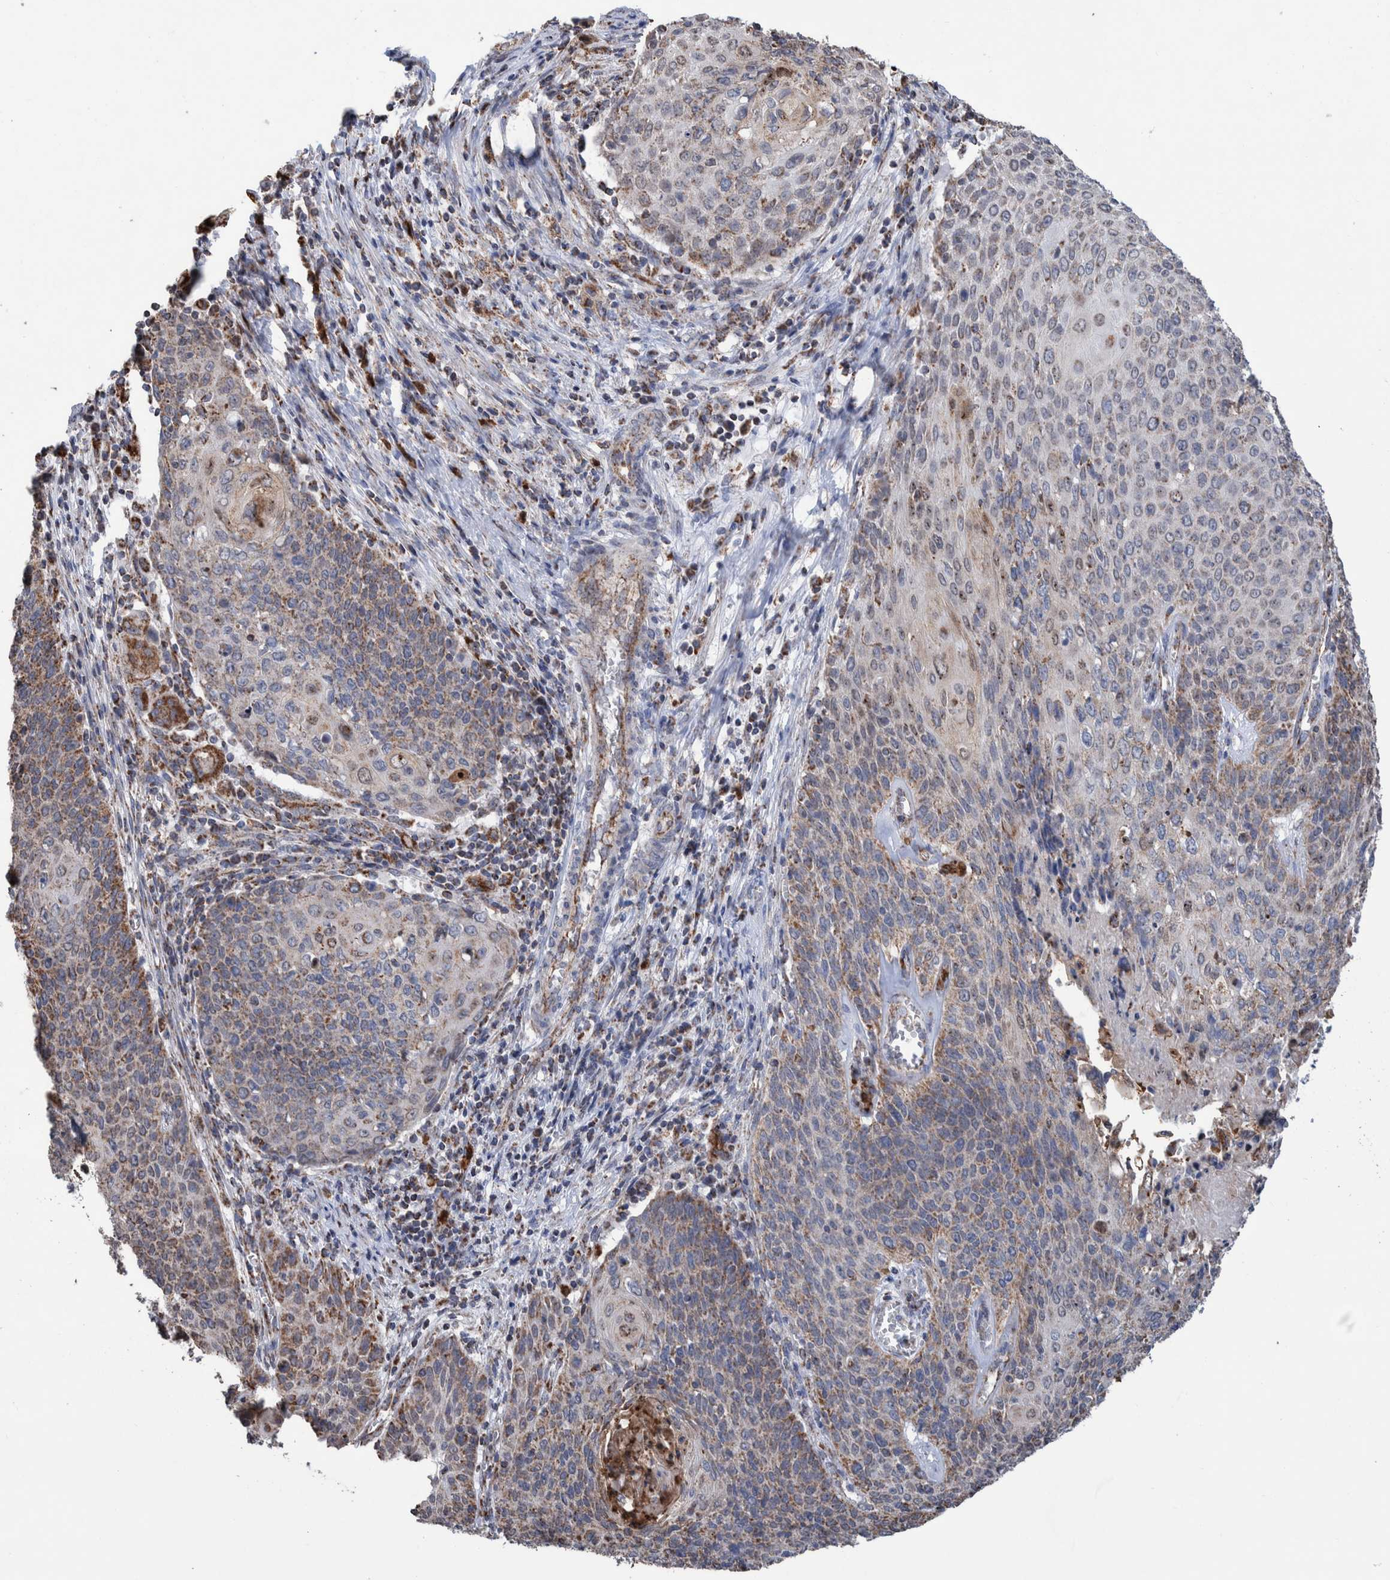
{"staining": {"intensity": "weak", "quantity": "<25%", "location": "cytoplasmic/membranous"}, "tissue": "cervical cancer", "cell_type": "Tumor cells", "image_type": "cancer", "snomed": [{"axis": "morphology", "description": "Squamous cell carcinoma, NOS"}, {"axis": "topography", "description": "Cervix"}], "caption": "Tumor cells show no significant positivity in cervical cancer (squamous cell carcinoma).", "gene": "DECR1", "patient": {"sex": "female", "age": 39}}